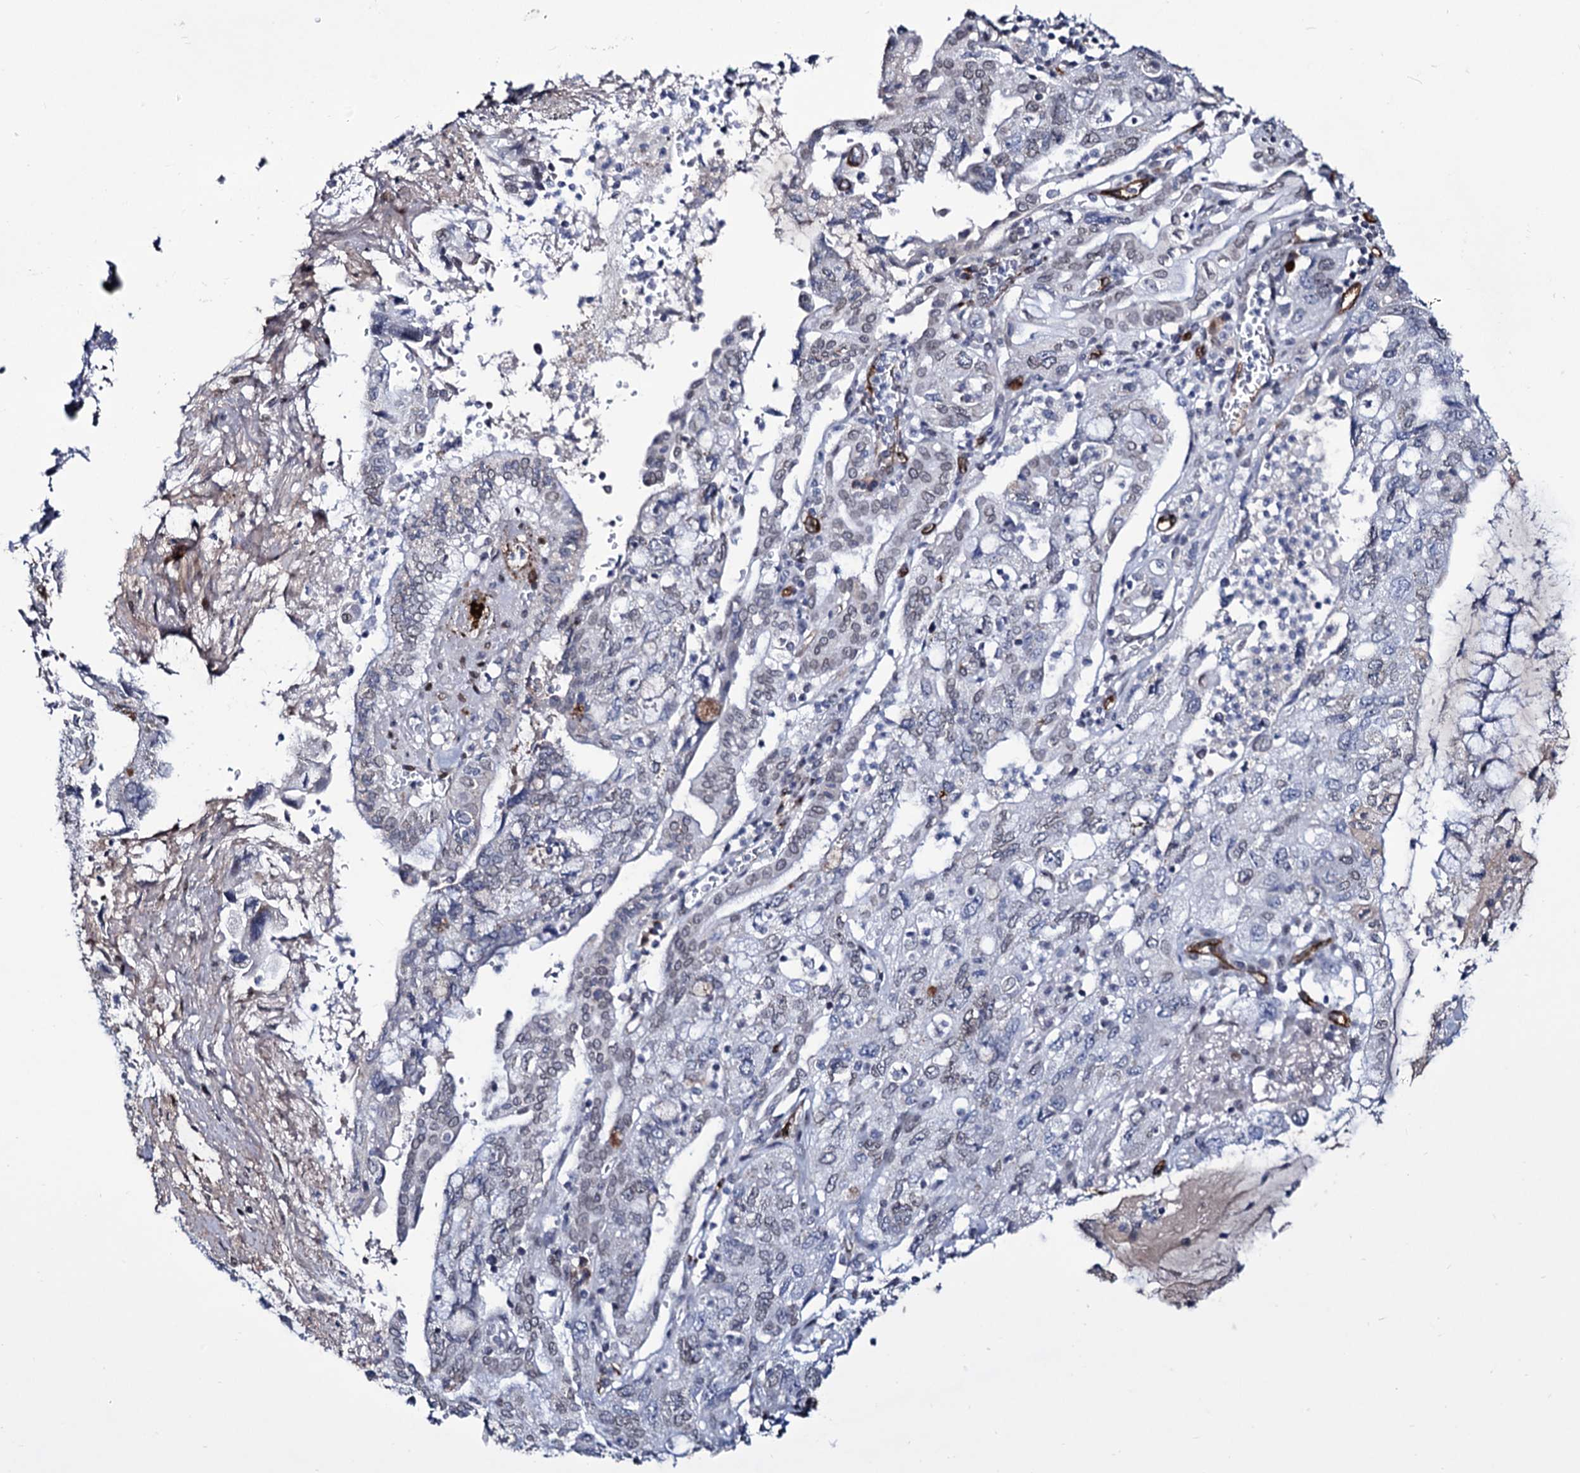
{"staining": {"intensity": "negative", "quantity": "none", "location": "none"}, "tissue": "pancreatic cancer", "cell_type": "Tumor cells", "image_type": "cancer", "snomed": [{"axis": "morphology", "description": "Adenocarcinoma, NOS"}, {"axis": "topography", "description": "Pancreas"}], "caption": "IHC micrograph of neoplastic tissue: human pancreatic cancer stained with DAB demonstrates no significant protein staining in tumor cells. The staining was performed using DAB (3,3'-diaminobenzidine) to visualize the protein expression in brown, while the nuclei were stained in blue with hematoxylin (Magnification: 20x).", "gene": "ZC3H12C", "patient": {"sex": "female", "age": 73}}